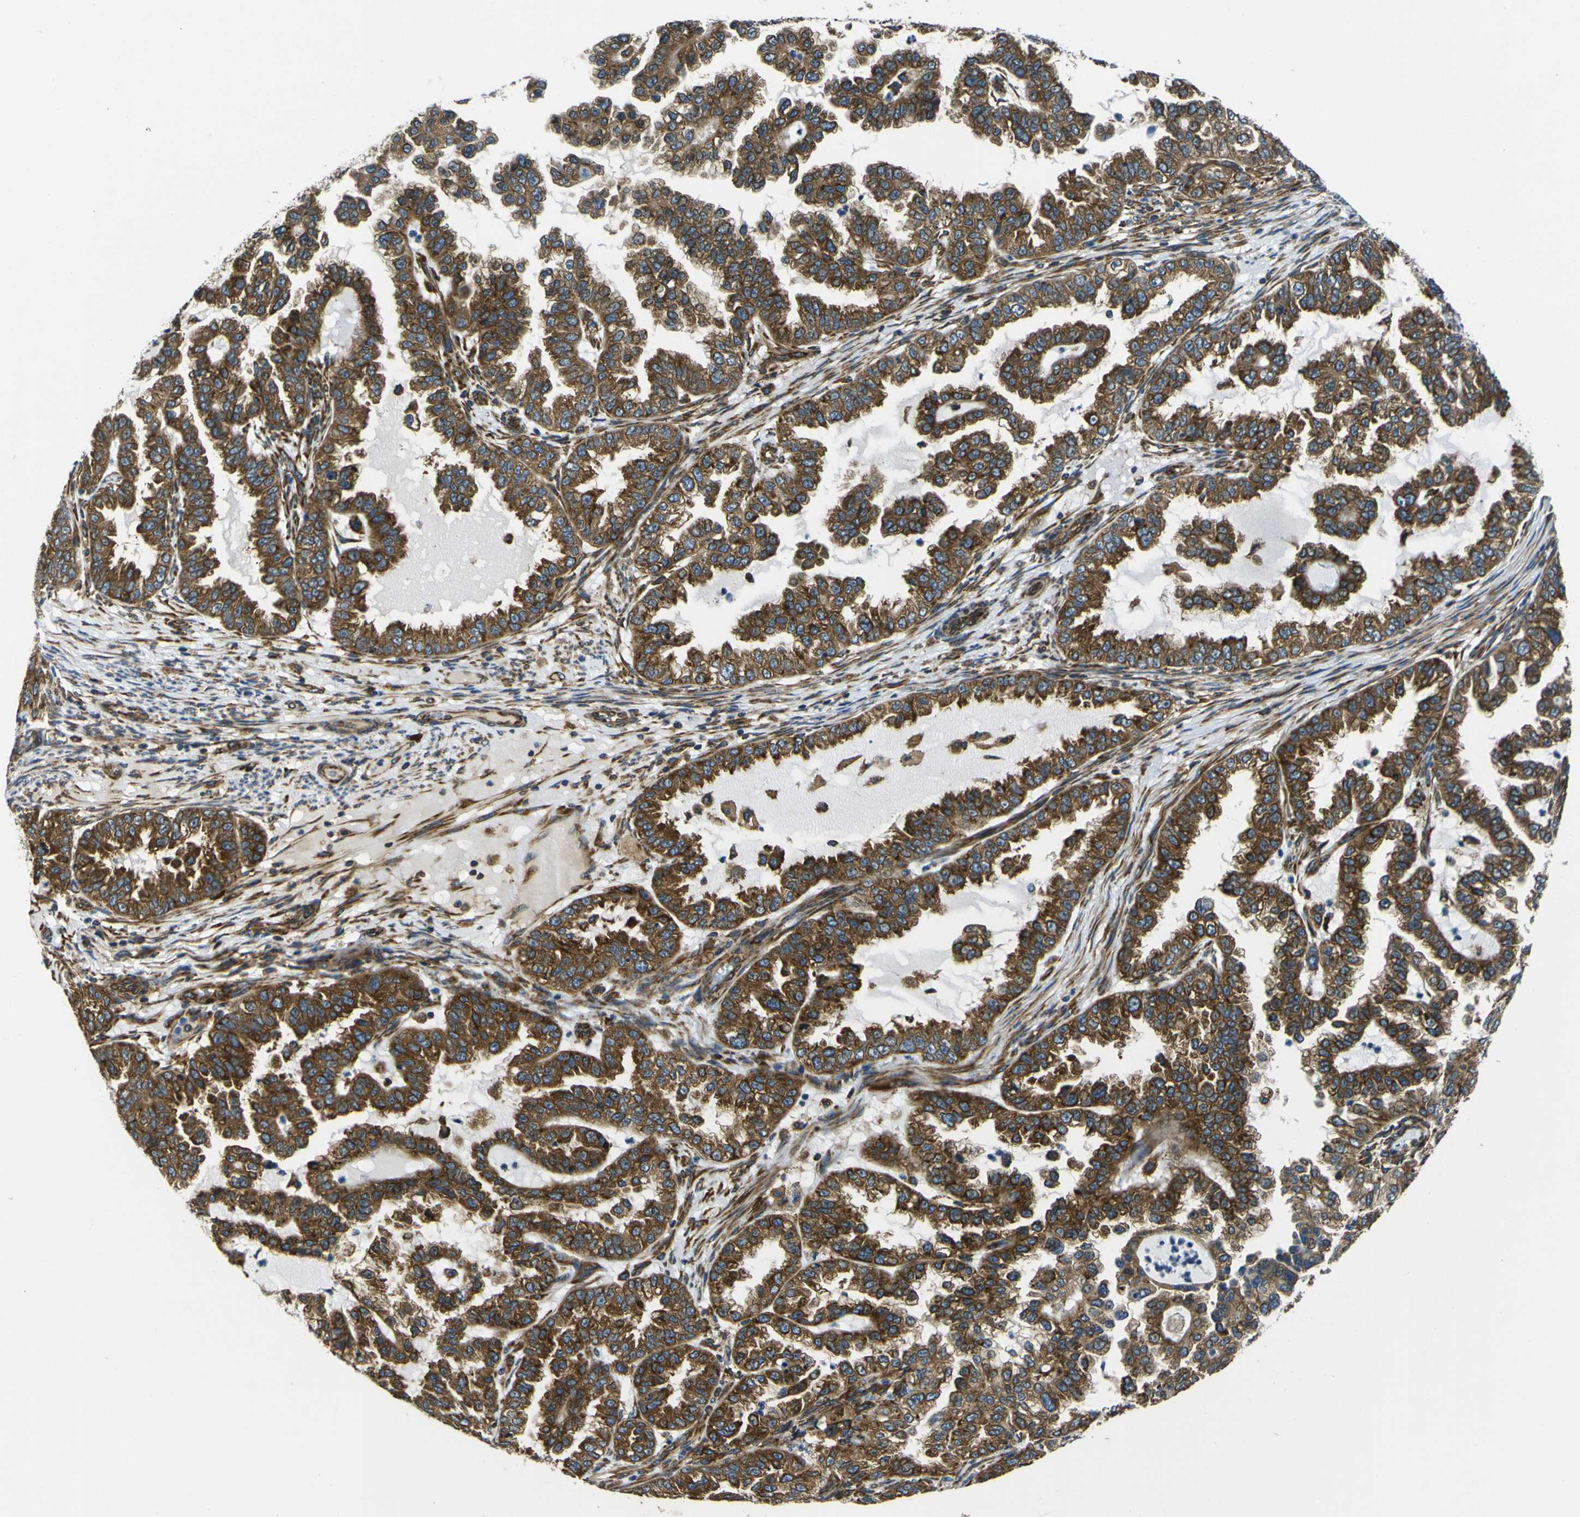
{"staining": {"intensity": "strong", "quantity": ">75%", "location": "cytoplasmic/membranous"}, "tissue": "endometrial cancer", "cell_type": "Tumor cells", "image_type": "cancer", "snomed": [{"axis": "morphology", "description": "Adenocarcinoma, NOS"}, {"axis": "topography", "description": "Endometrium"}], "caption": "Adenocarcinoma (endometrial) stained for a protein (brown) exhibits strong cytoplasmic/membranous positive staining in about >75% of tumor cells.", "gene": "RPSA", "patient": {"sex": "female", "age": 85}}